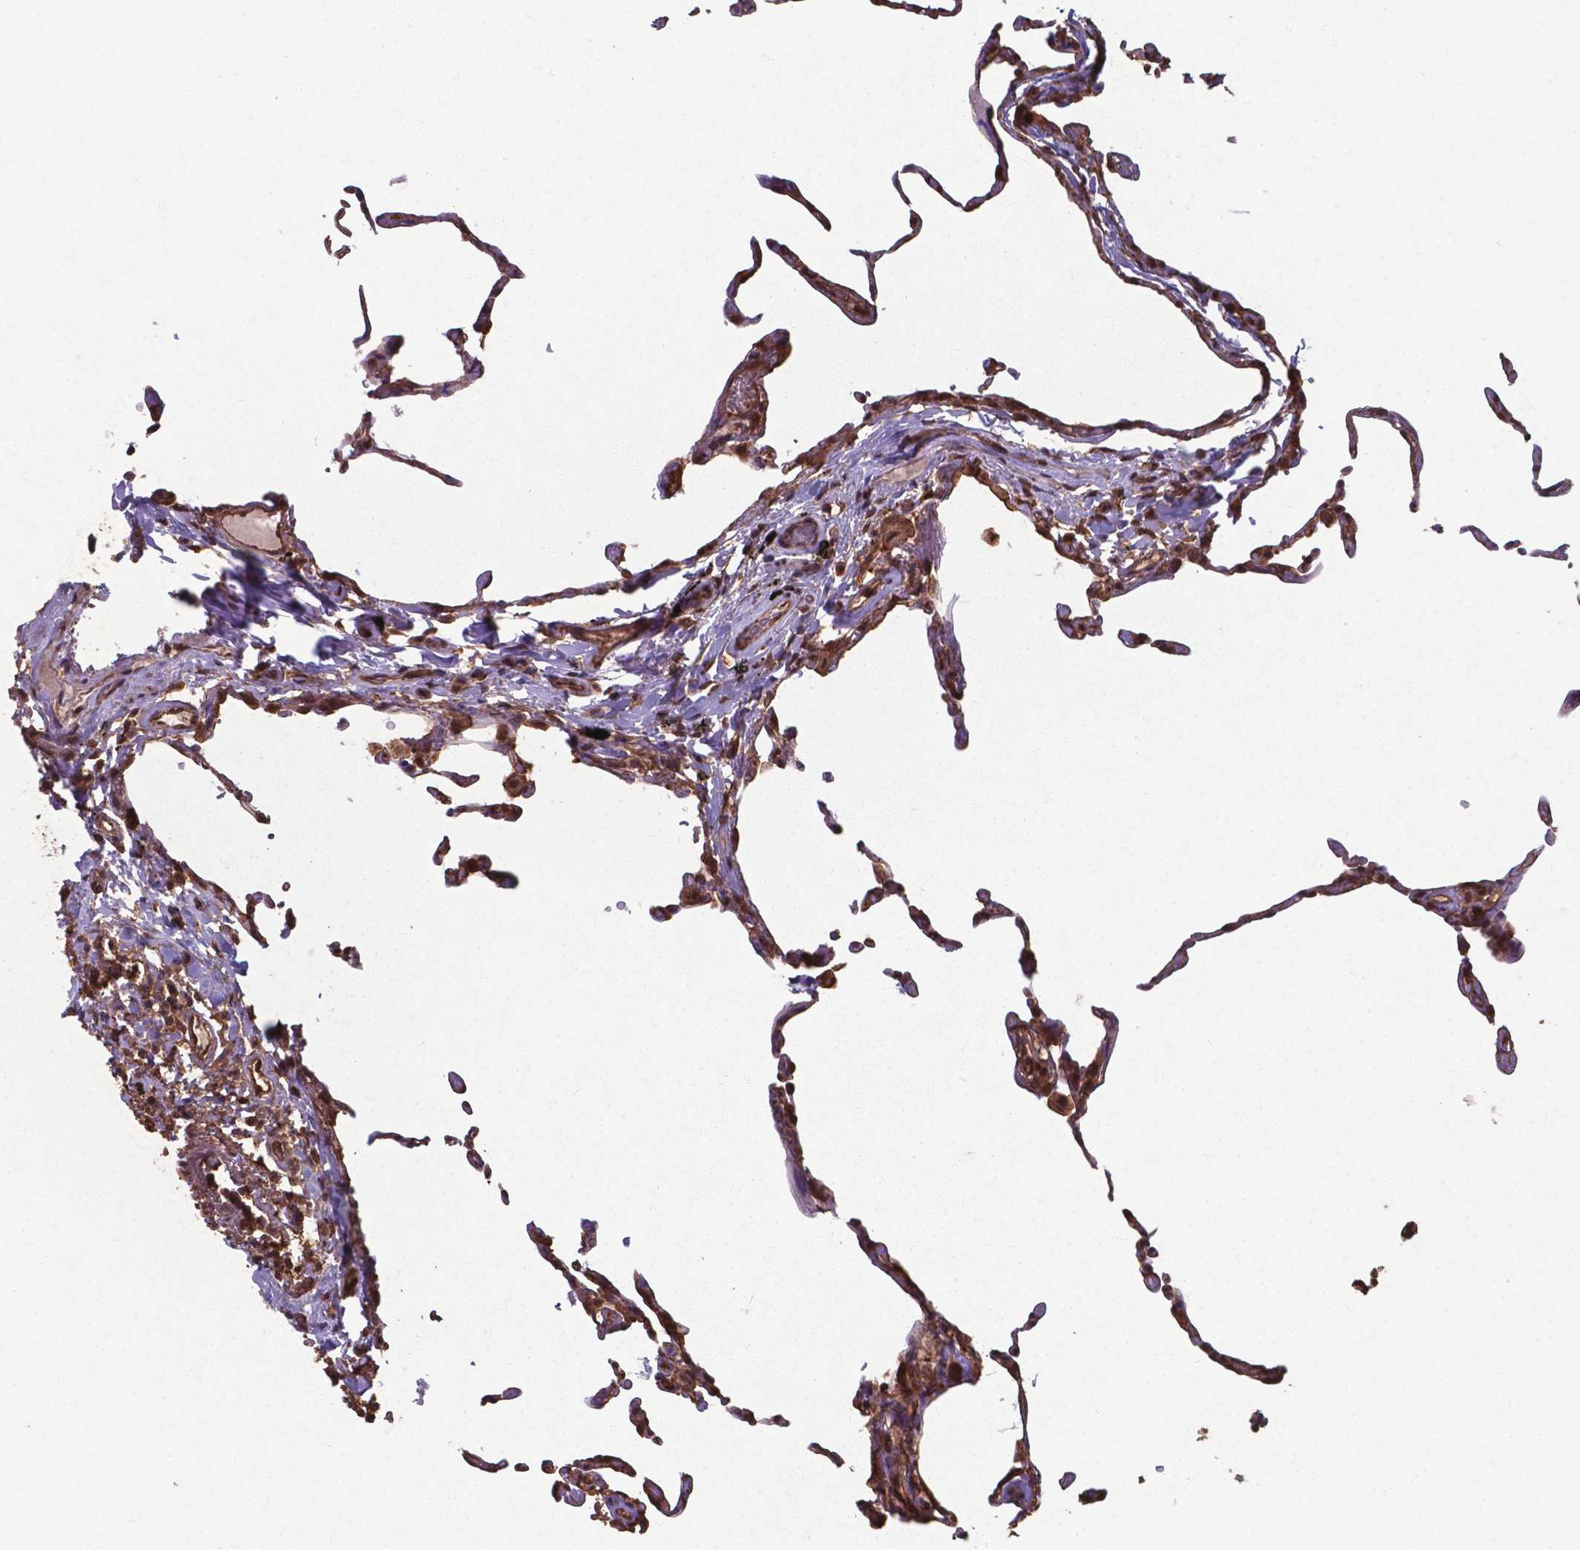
{"staining": {"intensity": "strong", "quantity": "25%-75%", "location": "cytoplasmic/membranous,nuclear"}, "tissue": "lung", "cell_type": "Alveolar cells", "image_type": "normal", "snomed": [{"axis": "morphology", "description": "Normal tissue, NOS"}, {"axis": "topography", "description": "Lung"}], "caption": "High-power microscopy captured an immunohistochemistry (IHC) image of benign lung, revealing strong cytoplasmic/membranous,nuclear staining in approximately 25%-75% of alveolar cells. (DAB IHC with brightfield microscopy, high magnification).", "gene": "CHP2", "patient": {"sex": "female", "age": 57}}